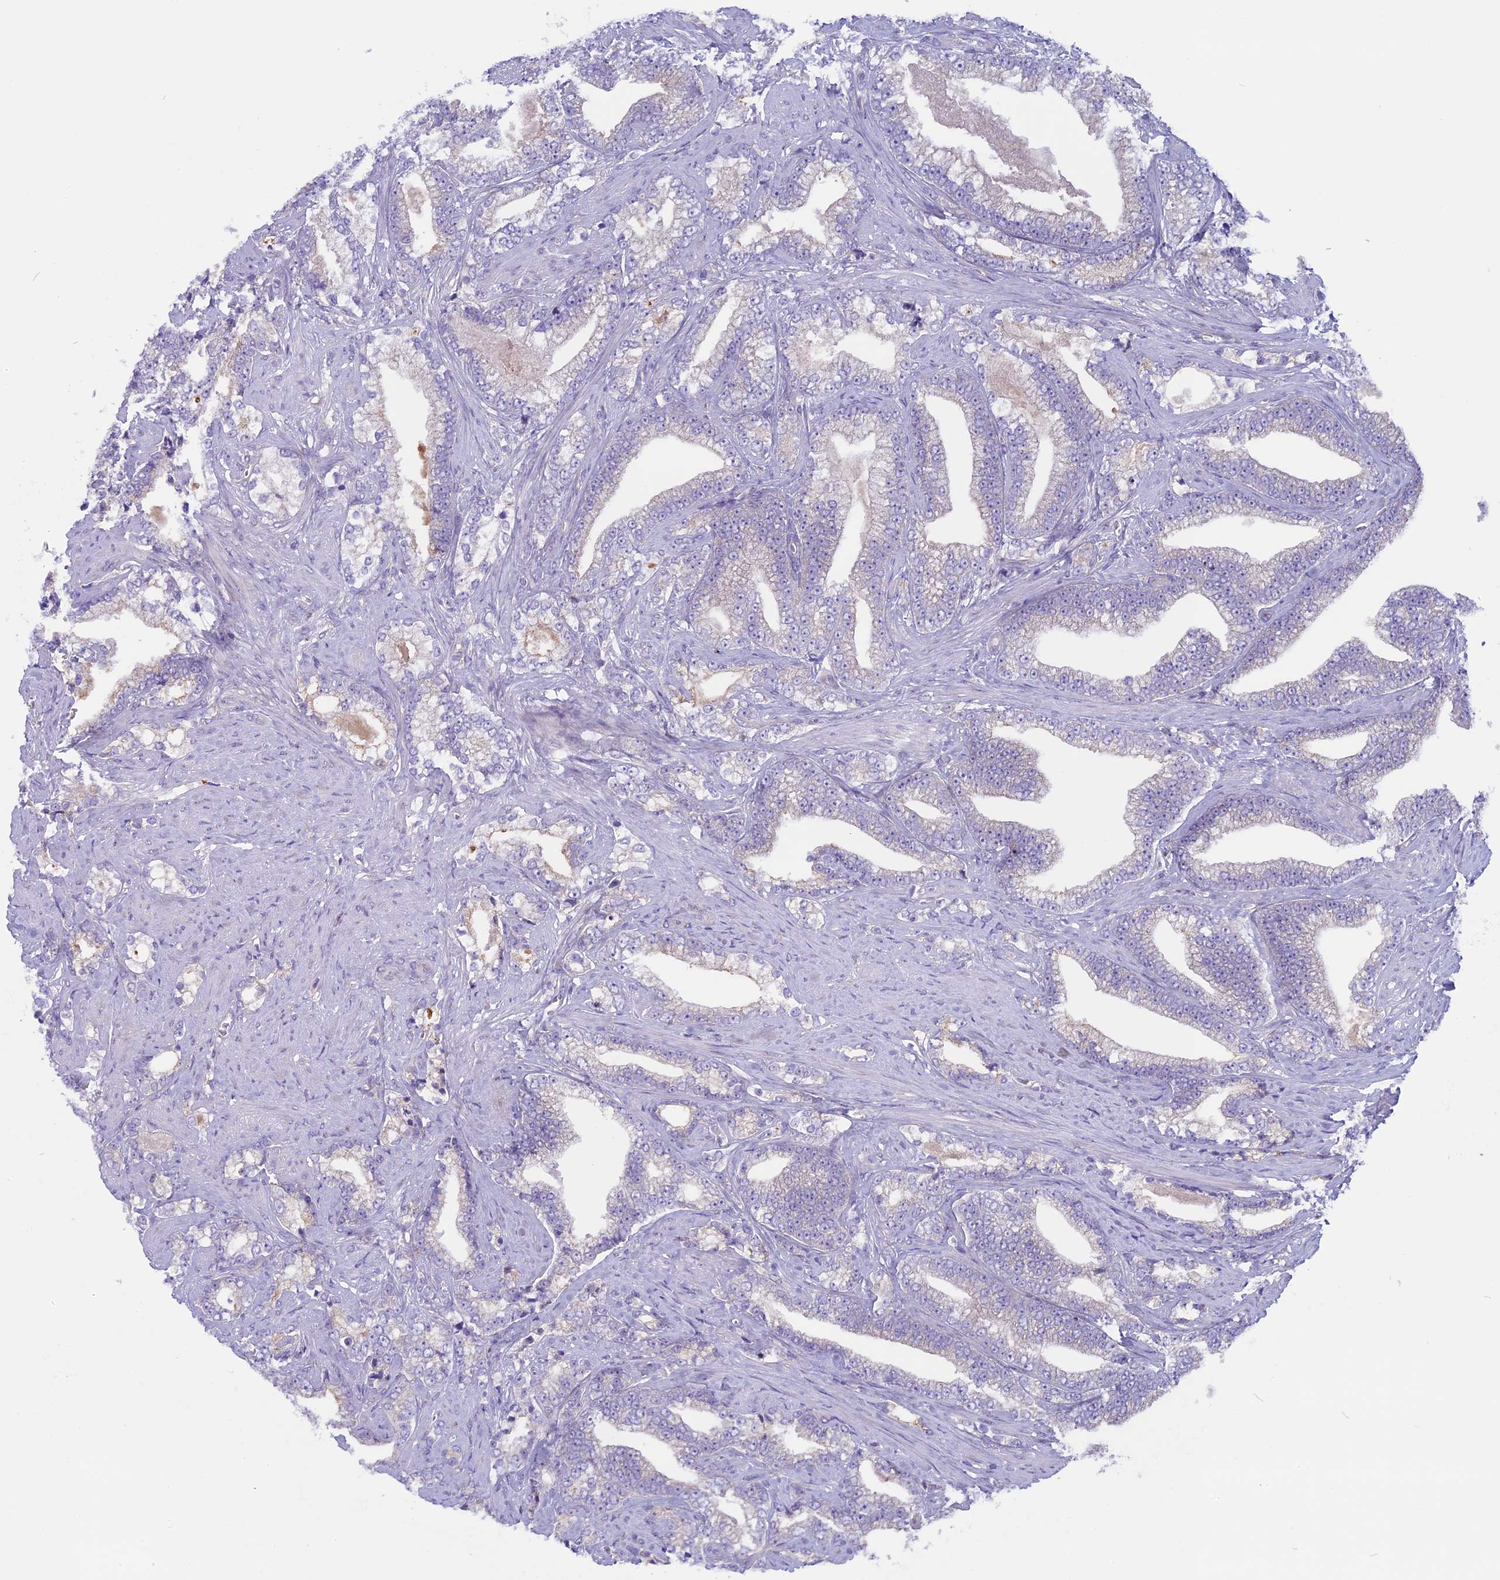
{"staining": {"intensity": "negative", "quantity": "none", "location": "none"}, "tissue": "prostate cancer", "cell_type": "Tumor cells", "image_type": "cancer", "snomed": [{"axis": "morphology", "description": "Adenocarcinoma, High grade"}, {"axis": "topography", "description": "Prostate and seminal vesicle, NOS"}], "caption": "Immunohistochemical staining of human prostate cancer reveals no significant positivity in tumor cells. Brightfield microscopy of immunohistochemistry stained with DAB (brown) and hematoxylin (blue), captured at high magnification.", "gene": "DCTN5", "patient": {"sex": "male", "age": 67}}